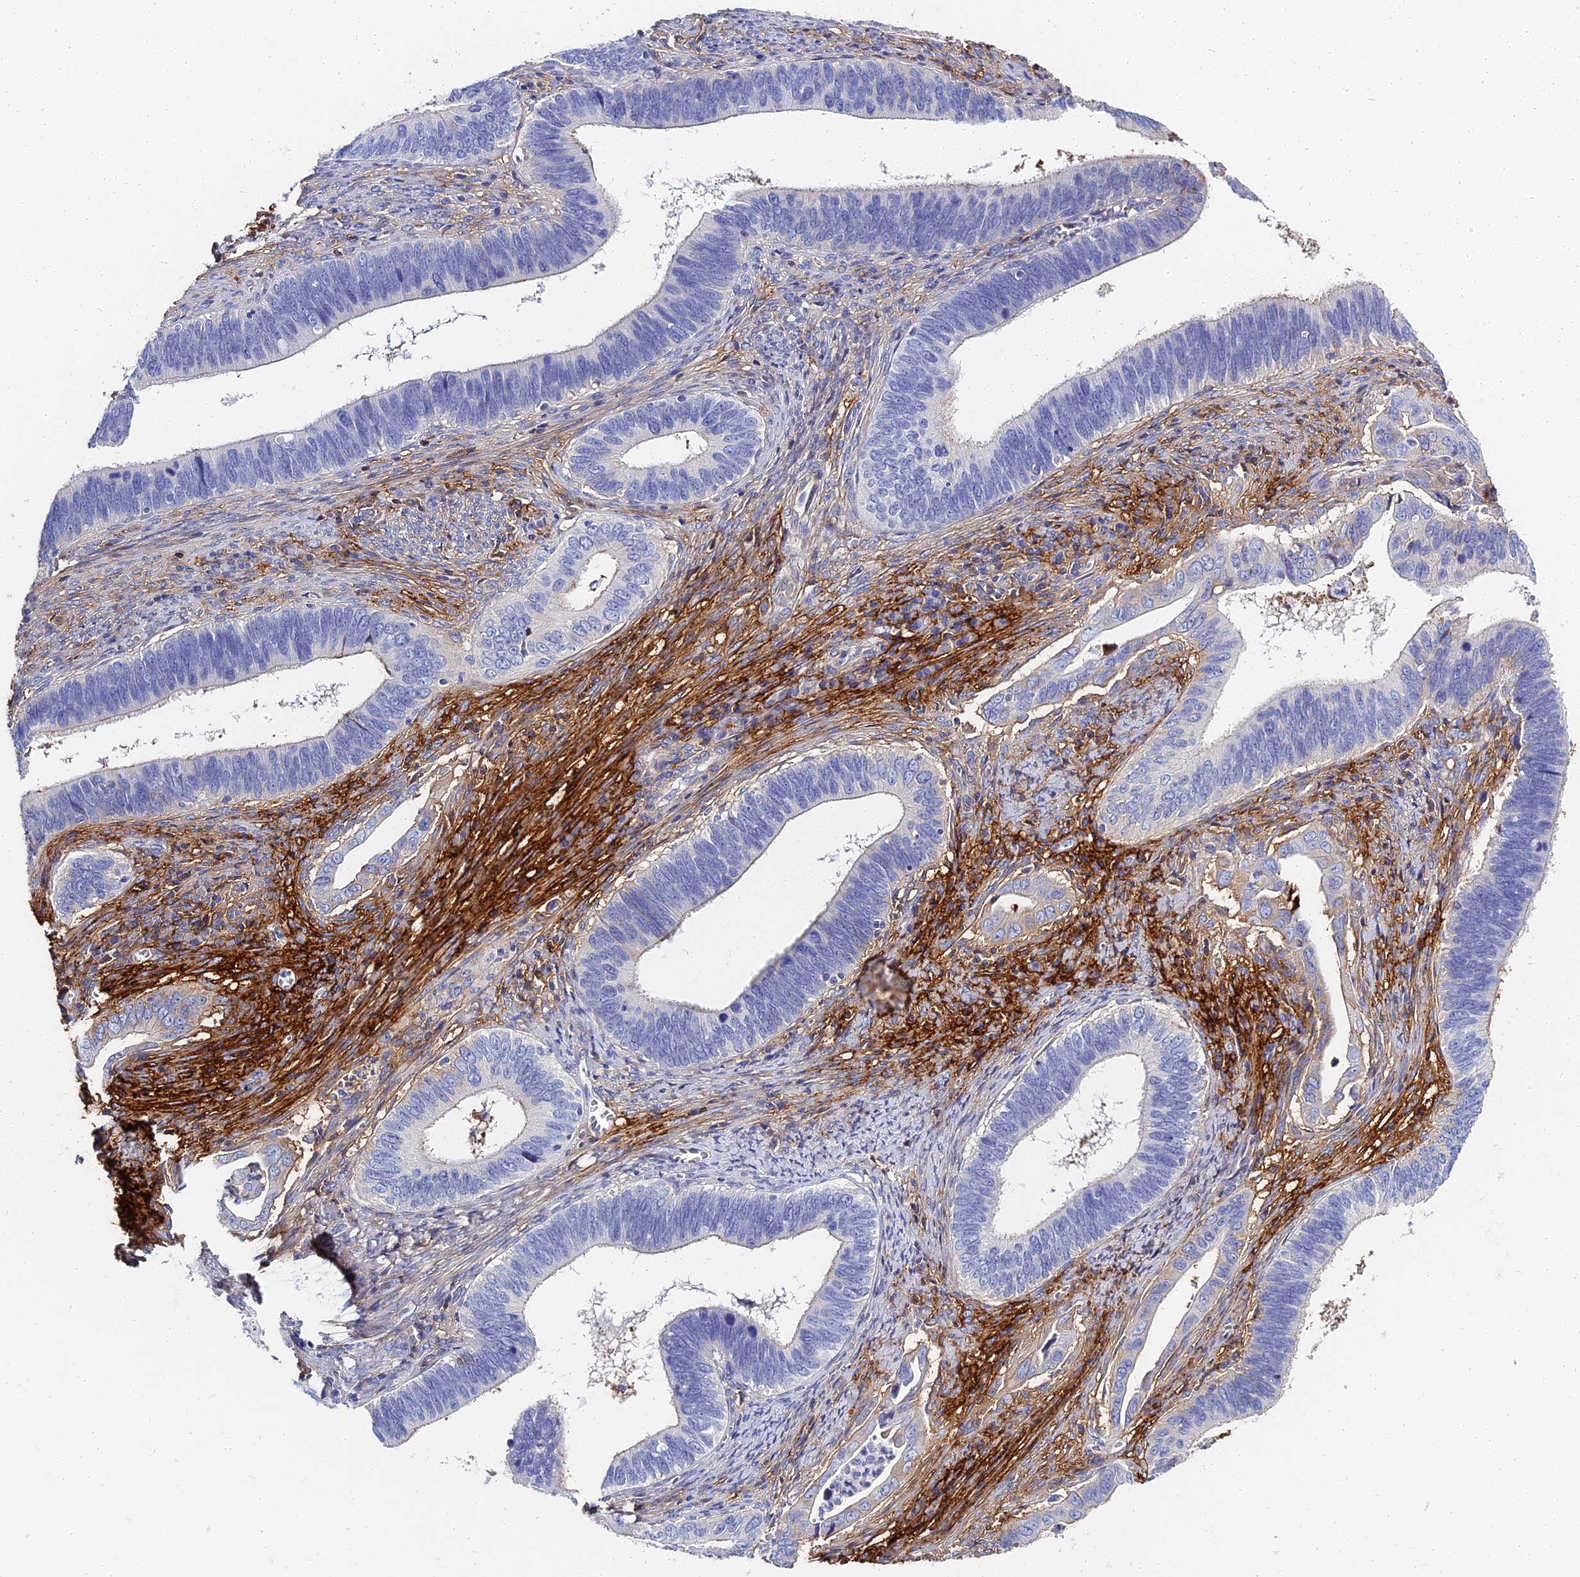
{"staining": {"intensity": "negative", "quantity": "none", "location": "none"}, "tissue": "cervical cancer", "cell_type": "Tumor cells", "image_type": "cancer", "snomed": [{"axis": "morphology", "description": "Adenocarcinoma, NOS"}, {"axis": "topography", "description": "Cervix"}], "caption": "An image of cervical cancer stained for a protein demonstrates no brown staining in tumor cells.", "gene": "ITIH1", "patient": {"sex": "female", "age": 42}}